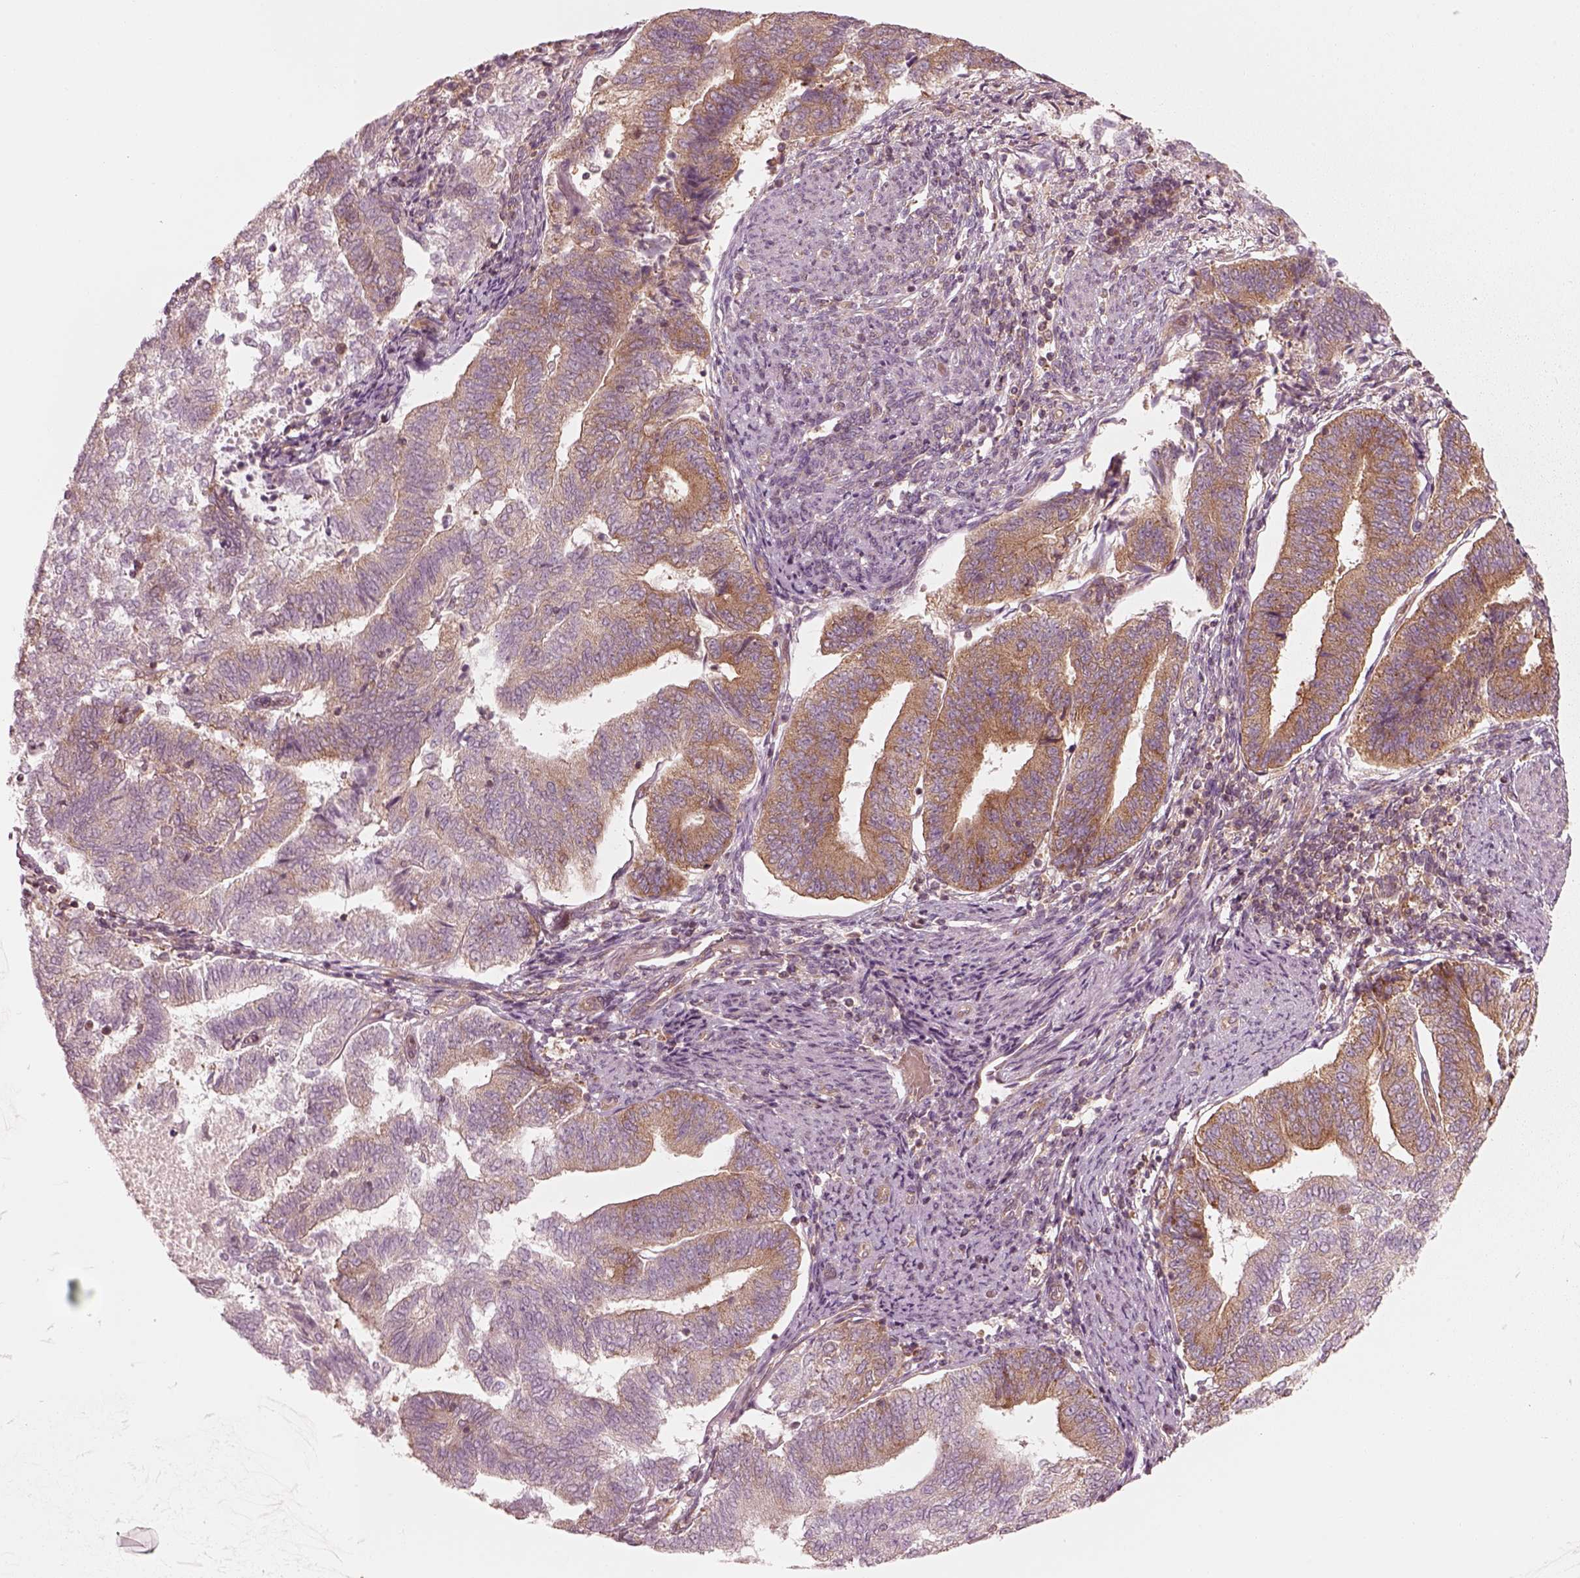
{"staining": {"intensity": "moderate", "quantity": ">75%", "location": "cytoplasmic/membranous"}, "tissue": "endometrial cancer", "cell_type": "Tumor cells", "image_type": "cancer", "snomed": [{"axis": "morphology", "description": "Adenocarcinoma, NOS"}, {"axis": "topography", "description": "Endometrium"}], "caption": "Endometrial adenocarcinoma stained for a protein (brown) demonstrates moderate cytoplasmic/membranous positive positivity in about >75% of tumor cells.", "gene": "CNOT2", "patient": {"sex": "female", "age": 65}}